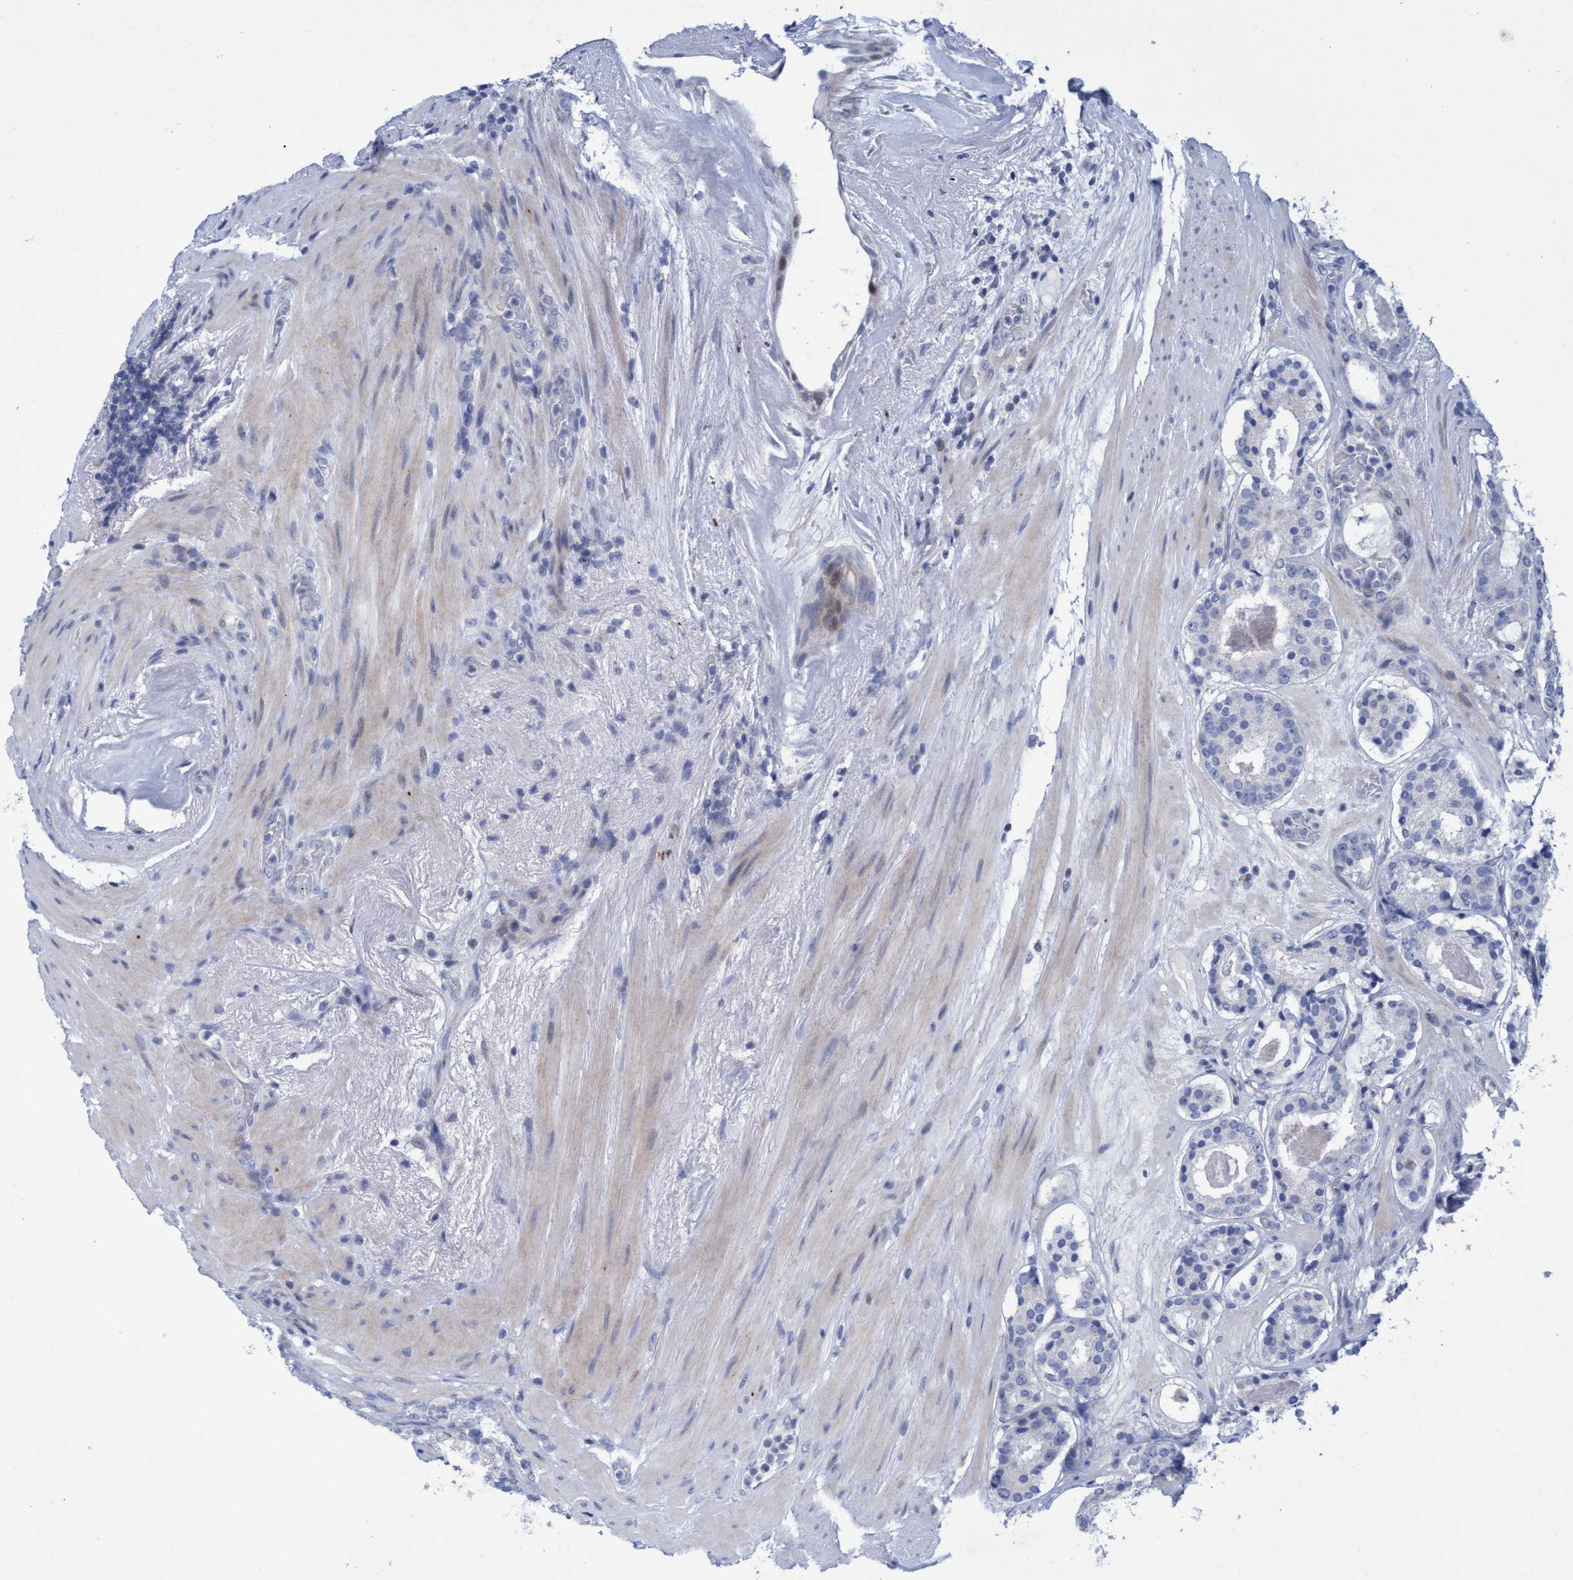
{"staining": {"intensity": "negative", "quantity": "none", "location": "none"}, "tissue": "prostate cancer", "cell_type": "Tumor cells", "image_type": "cancer", "snomed": [{"axis": "morphology", "description": "Adenocarcinoma, Low grade"}, {"axis": "topography", "description": "Prostate"}], "caption": "This histopathology image is of prostate cancer stained with IHC to label a protein in brown with the nuclei are counter-stained blue. There is no positivity in tumor cells.", "gene": "R3HCC1", "patient": {"sex": "male", "age": 69}}